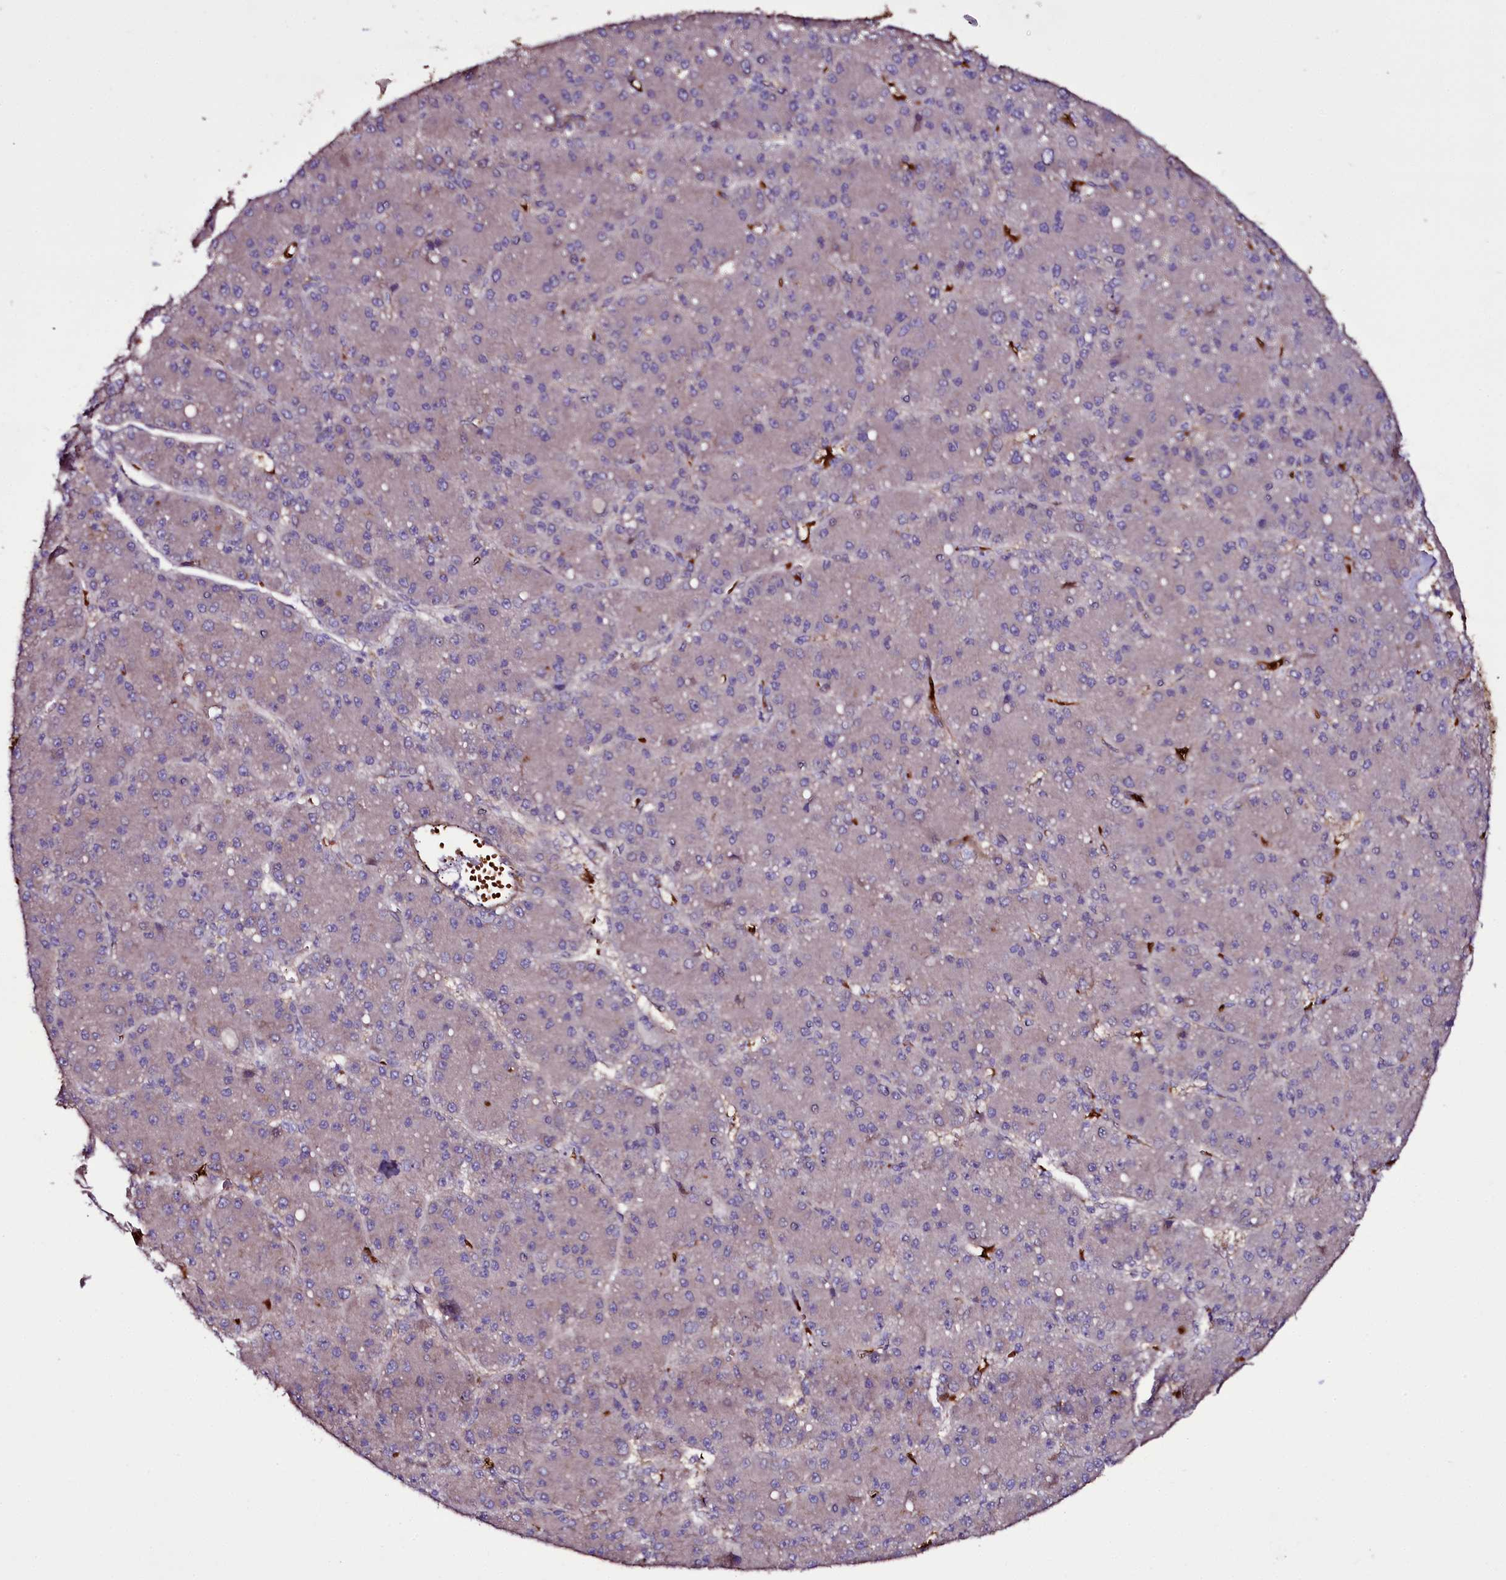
{"staining": {"intensity": "negative", "quantity": "none", "location": "none"}, "tissue": "liver cancer", "cell_type": "Tumor cells", "image_type": "cancer", "snomed": [{"axis": "morphology", "description": "Carcinoma, Hepatocellular, NOS"}, {"axis": "topography", "description": "Liver"}], "caption": "Immunohistochemical staining of liver cancer (hepatocellular carcinoma) shows no significant positivity in tumor cells.", "gene": "MEX3C", "patient": {"sex": "male", "age": 67}}